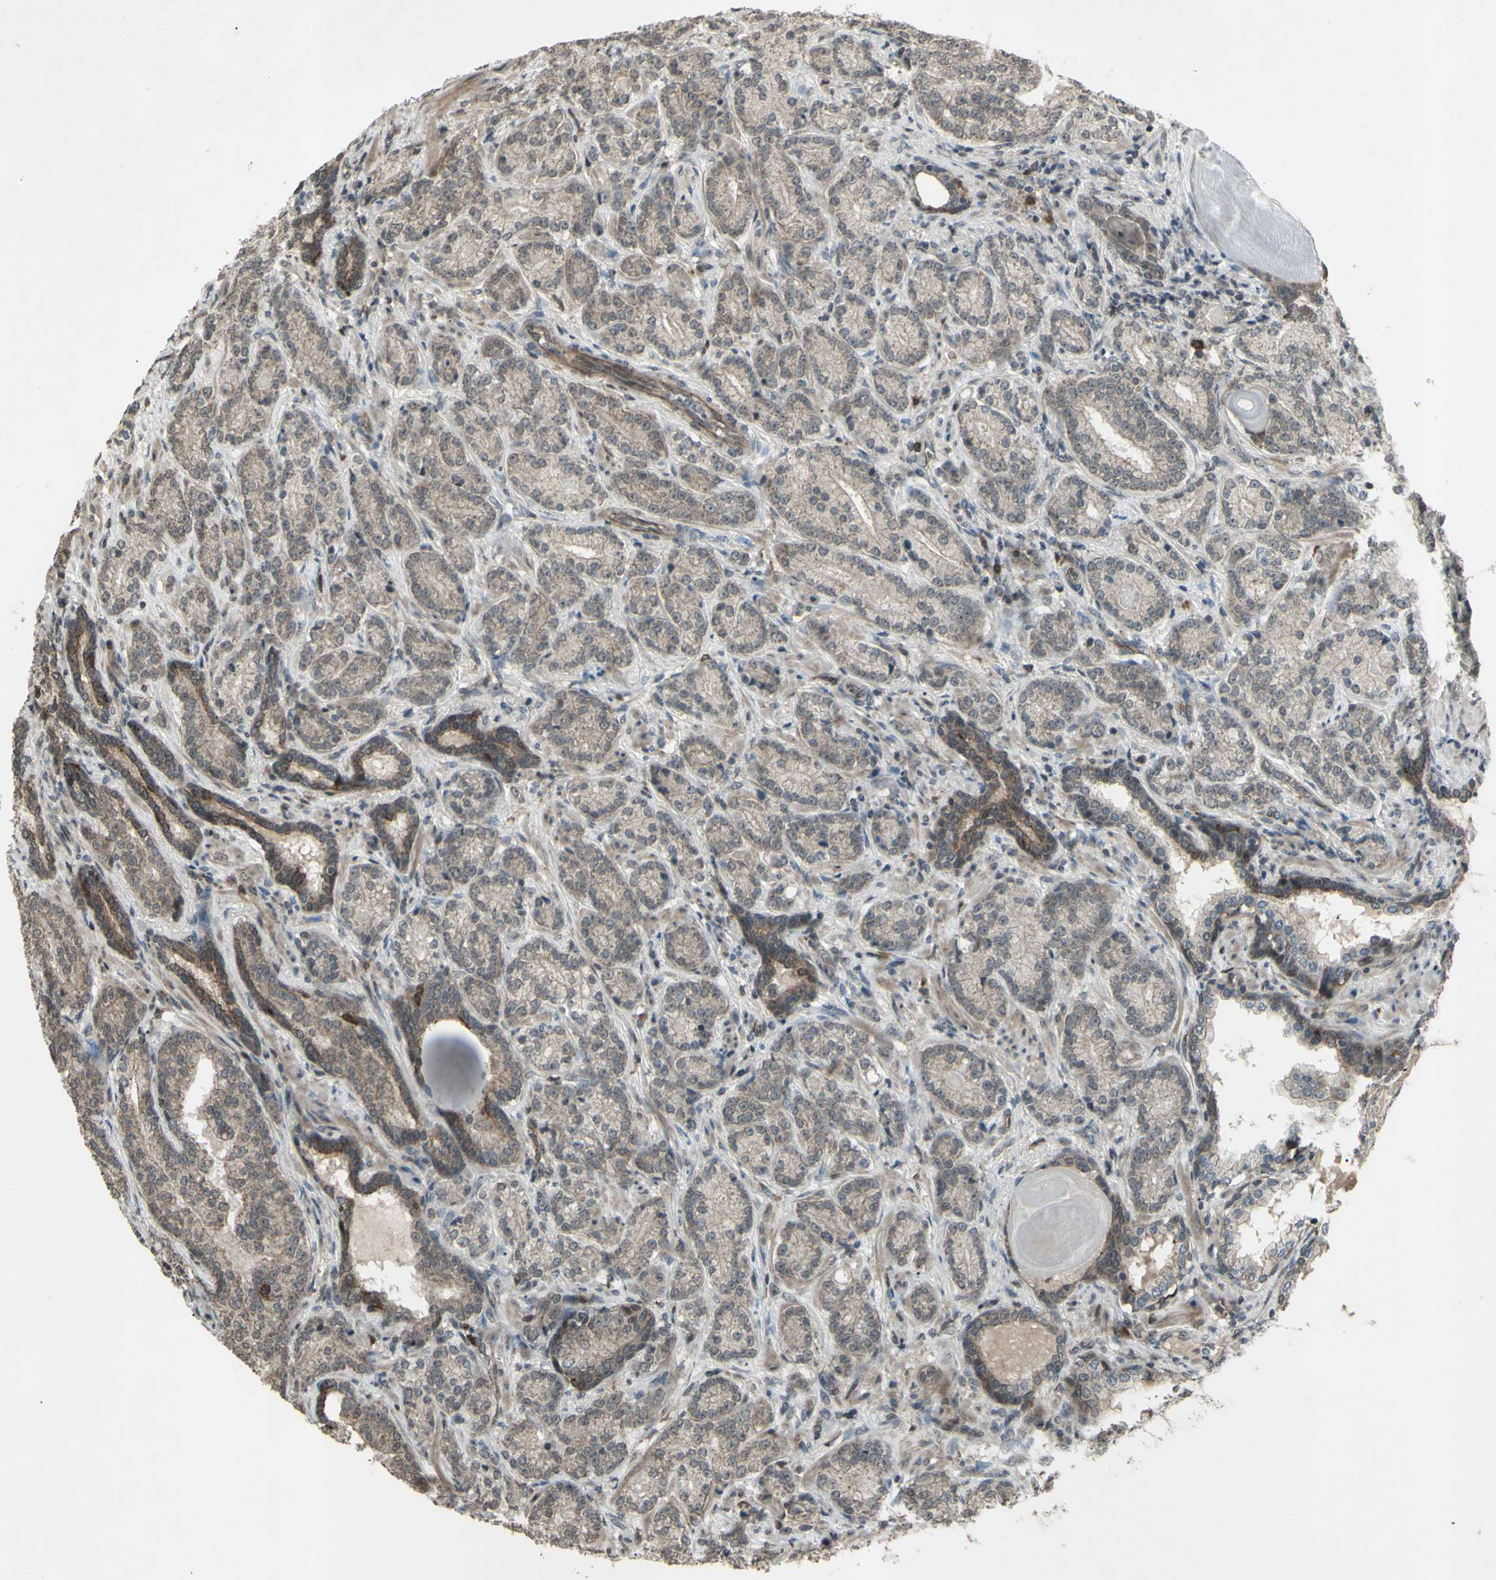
{"staining": {"intensity": "weak", "quantity": ">75%", "location": "cytoplasmic/membranous"}, "tissue": "prostate cancer", "cell_type": "Tumor cells", "image_type": "cancer", "snomed": [{"axis": "morphology", "description": "Adenocarcinoma, High grade"}, {"axis": "topography", "description": "Prostate"}], "caption": "Prostate cancer was stained to show a protein in brown. There is low levels of weak cytoplasmic/membranous expression in about >75% of tumor cells.", "gene": "BLNK", "patient": {"sex": "male", "age": 61}}